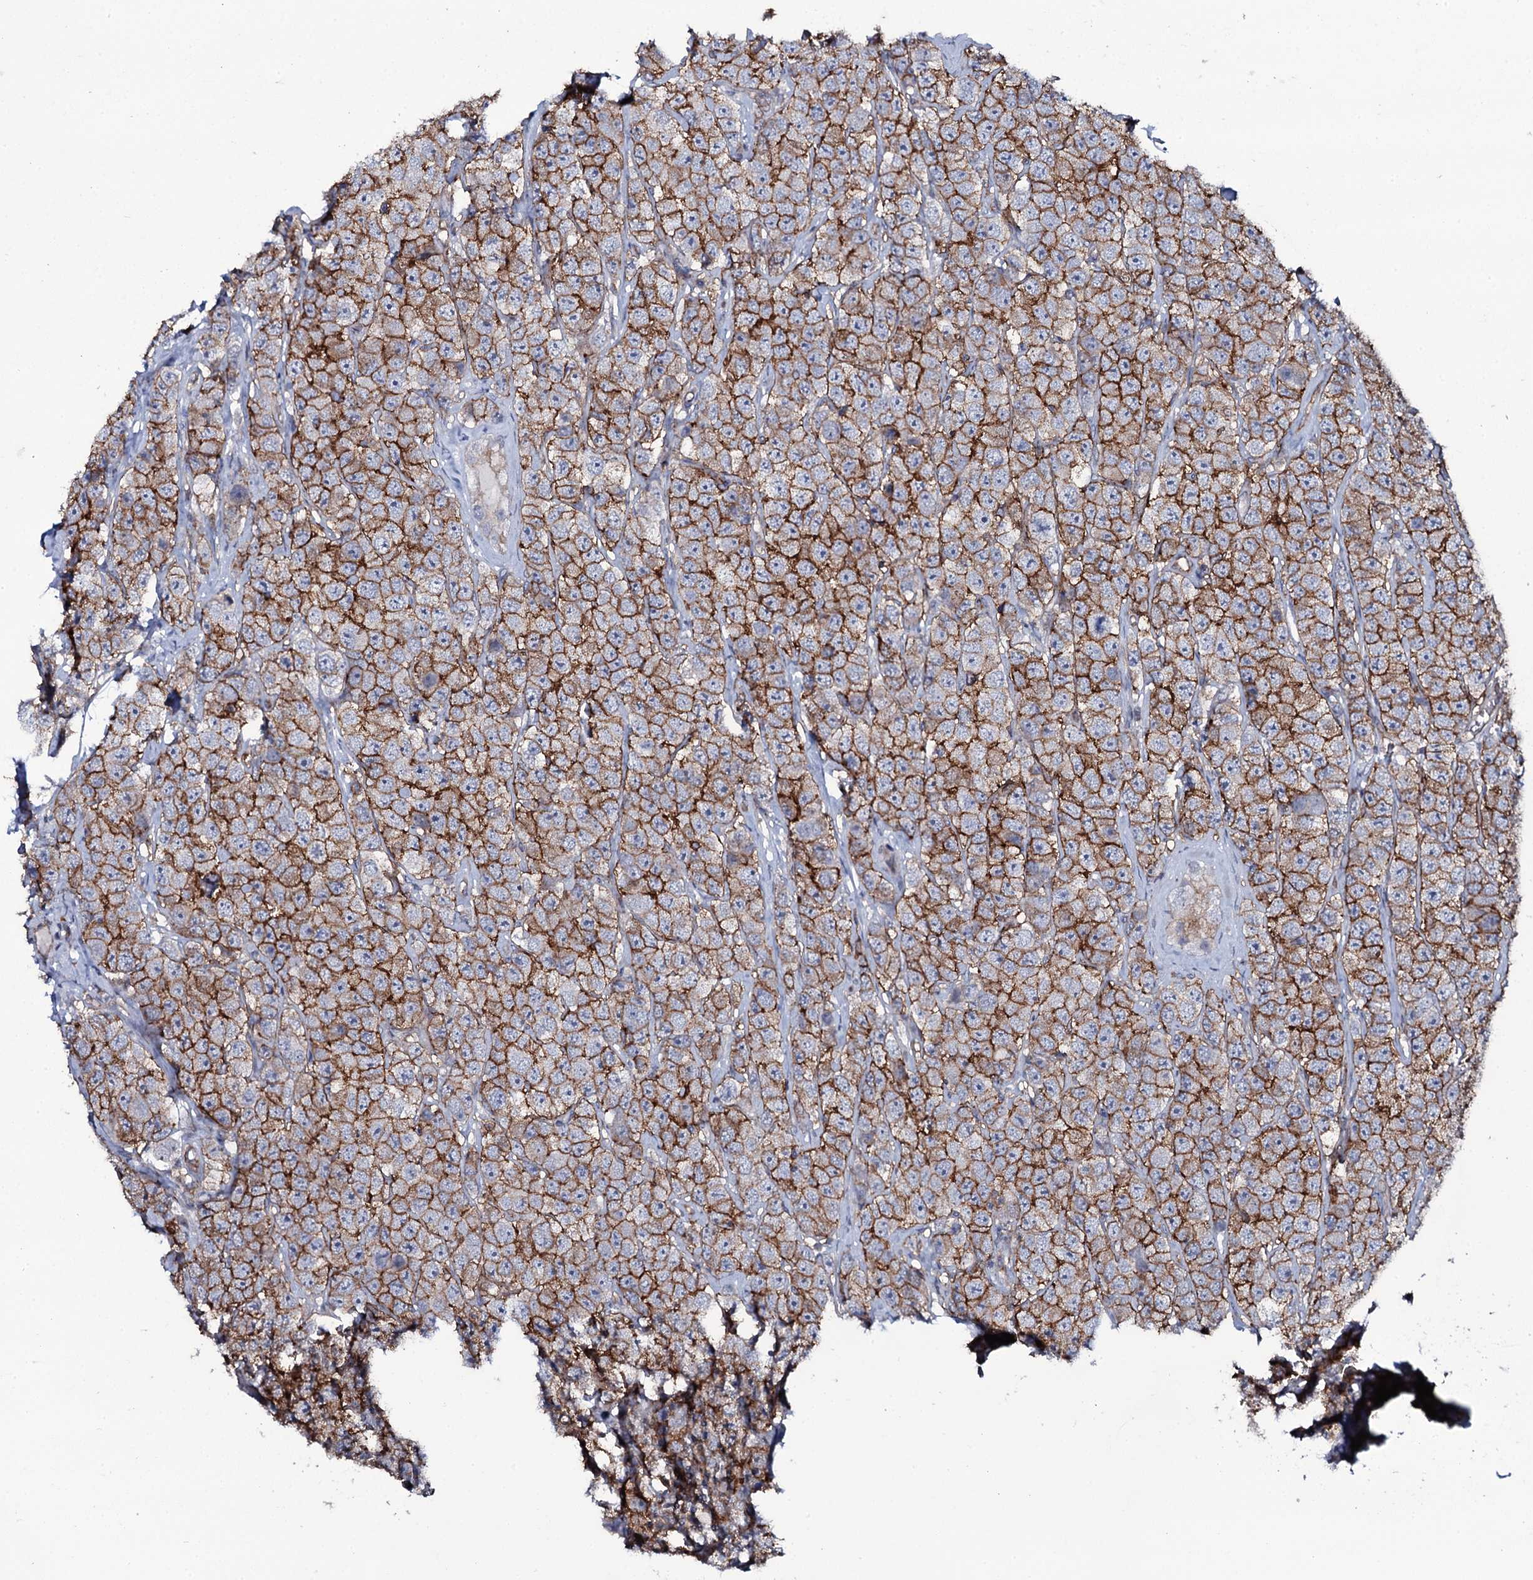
{"staining": {"intensity": "strong", "quantity": ">75%", "location": "cytoplasmic/membranous"}, "tissue": "testis cancer", "cell_type": "Tumor cells", "image_type": "cancer", "snomed": [{"axis": "morphology", "description": "Seminoma, NOS"}, {"axis": "topography", "description": "Testis"}], "caption": "Testis cancer (seminoma) was stained to show a protein in brown. There is high levels of strong cytoplasmic/membranous staining in approximately >75% of tumor cells.", "gene": "SNAP23", "patient": {"sex": "male", "age": 28}}